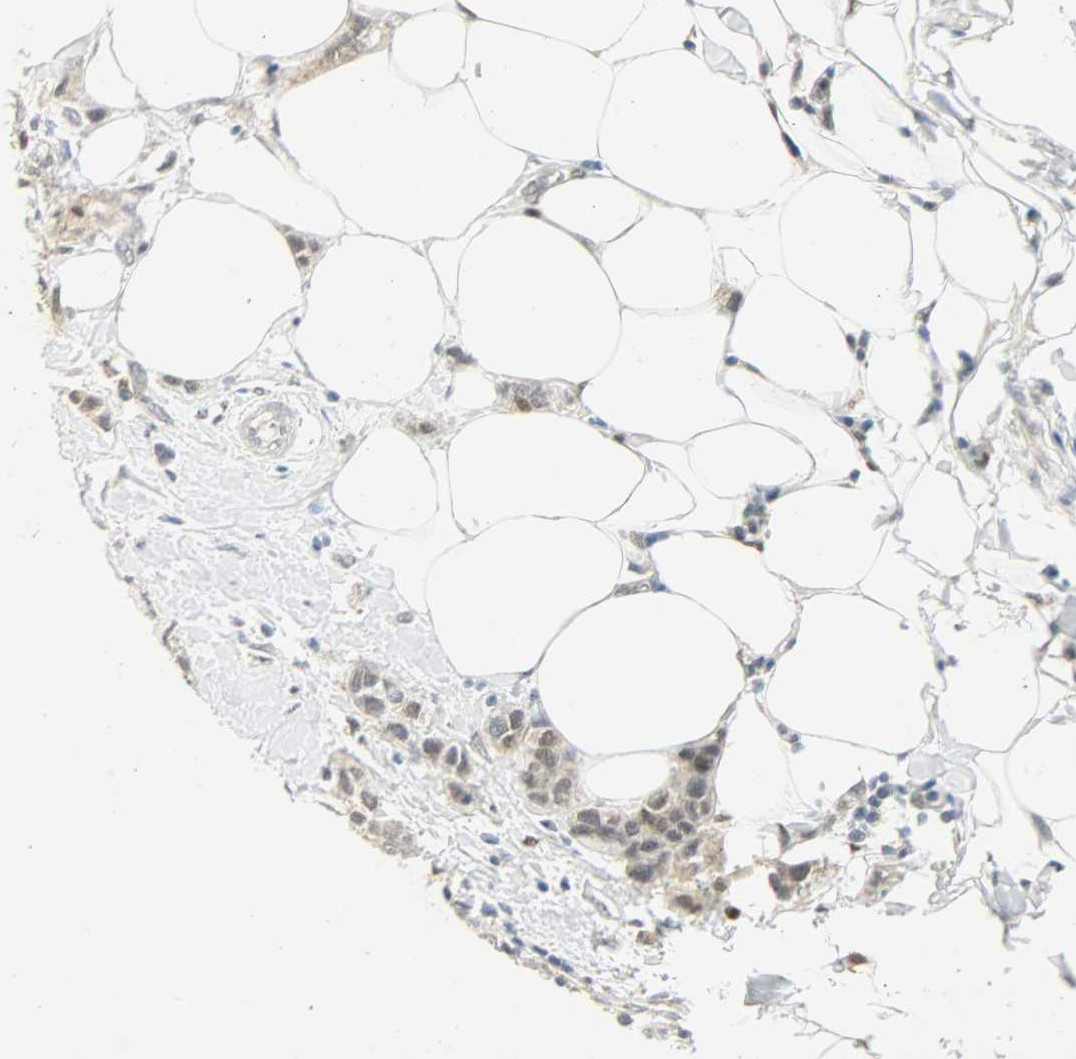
{"staining": {"intensity": "weak", "quantity": ">75%", "location": "cytoplasmic/membranous,nuclear"}, "tissue": "breast cancer", "cell_type": "Tumor cells", "image_type": "cancer", "snomed": [{"axis": "morphology", "description": "Normal tissue, NOS"}, {"axis": "morphology", "description": "Duct carcinoma"}, {"axis": "topography", "description": "Breast"}], "caption": "The immunohistochemical stain labels weak cytoplasmic/membranous and nuclear positivity in tumor cells of breast cancer (invasive ductal carcinoma) tissue.", "gene": "PPARG", "patient": {"sex": "female", "age": 50}}